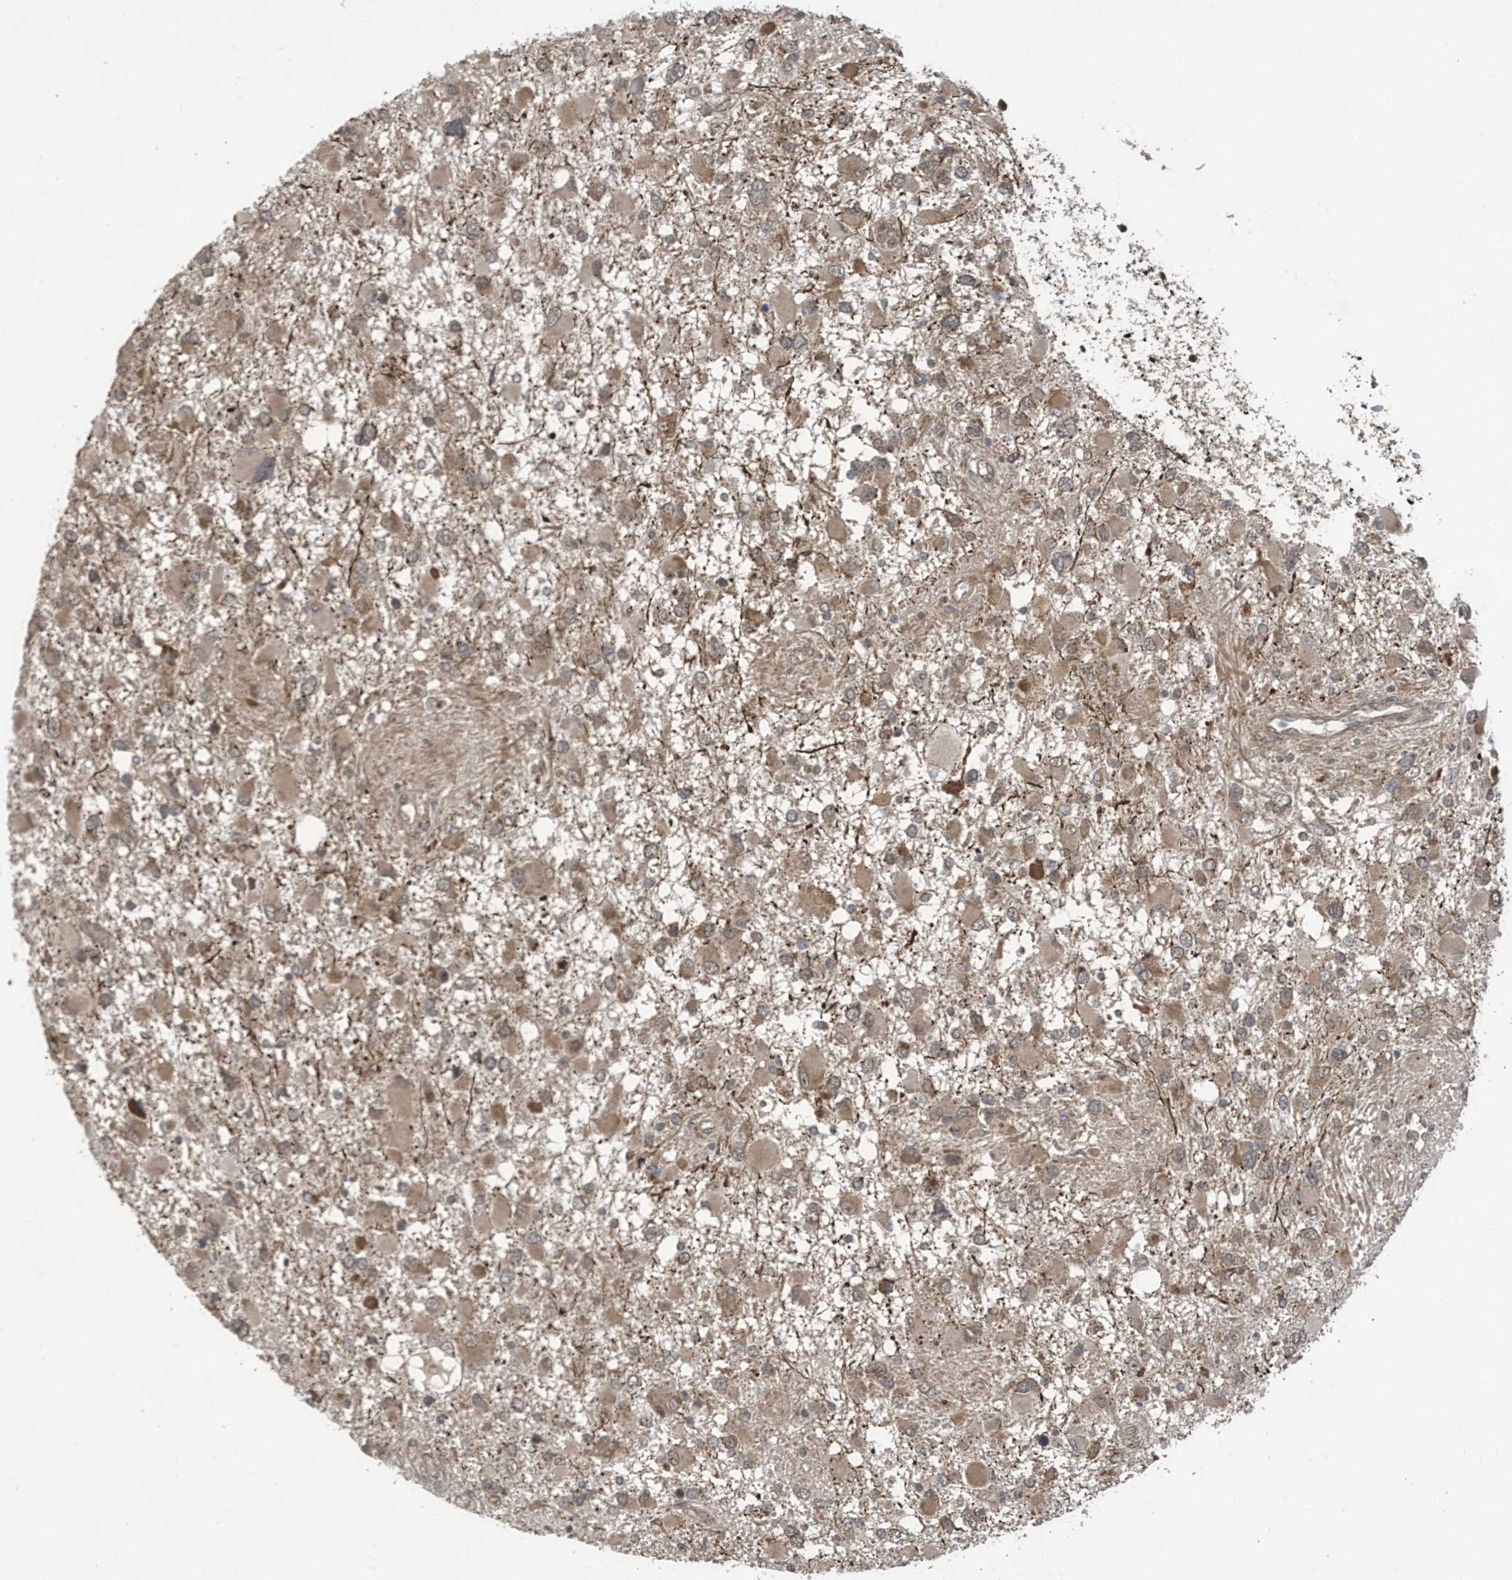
{"staining": {"intensity": "weak", "quantity": "25%-75%", "location": "cytoplasmic/membranous"}, "tissue": "glioma", "cell_type": "Tumor cells", "image_type": "cancer", "snomed": [{"axis": "morphology", "description": "Glioma, malignant, High grade"}, {"axis": "topography", "description": "Brain"}], "caption": "Protein staining shows weak cytoplasmic/membranous staining in approximately 25%-75% of tumor cells in glioma.", "gene": "FAM9B", "patient": {"sex": "male", "age": 53}}